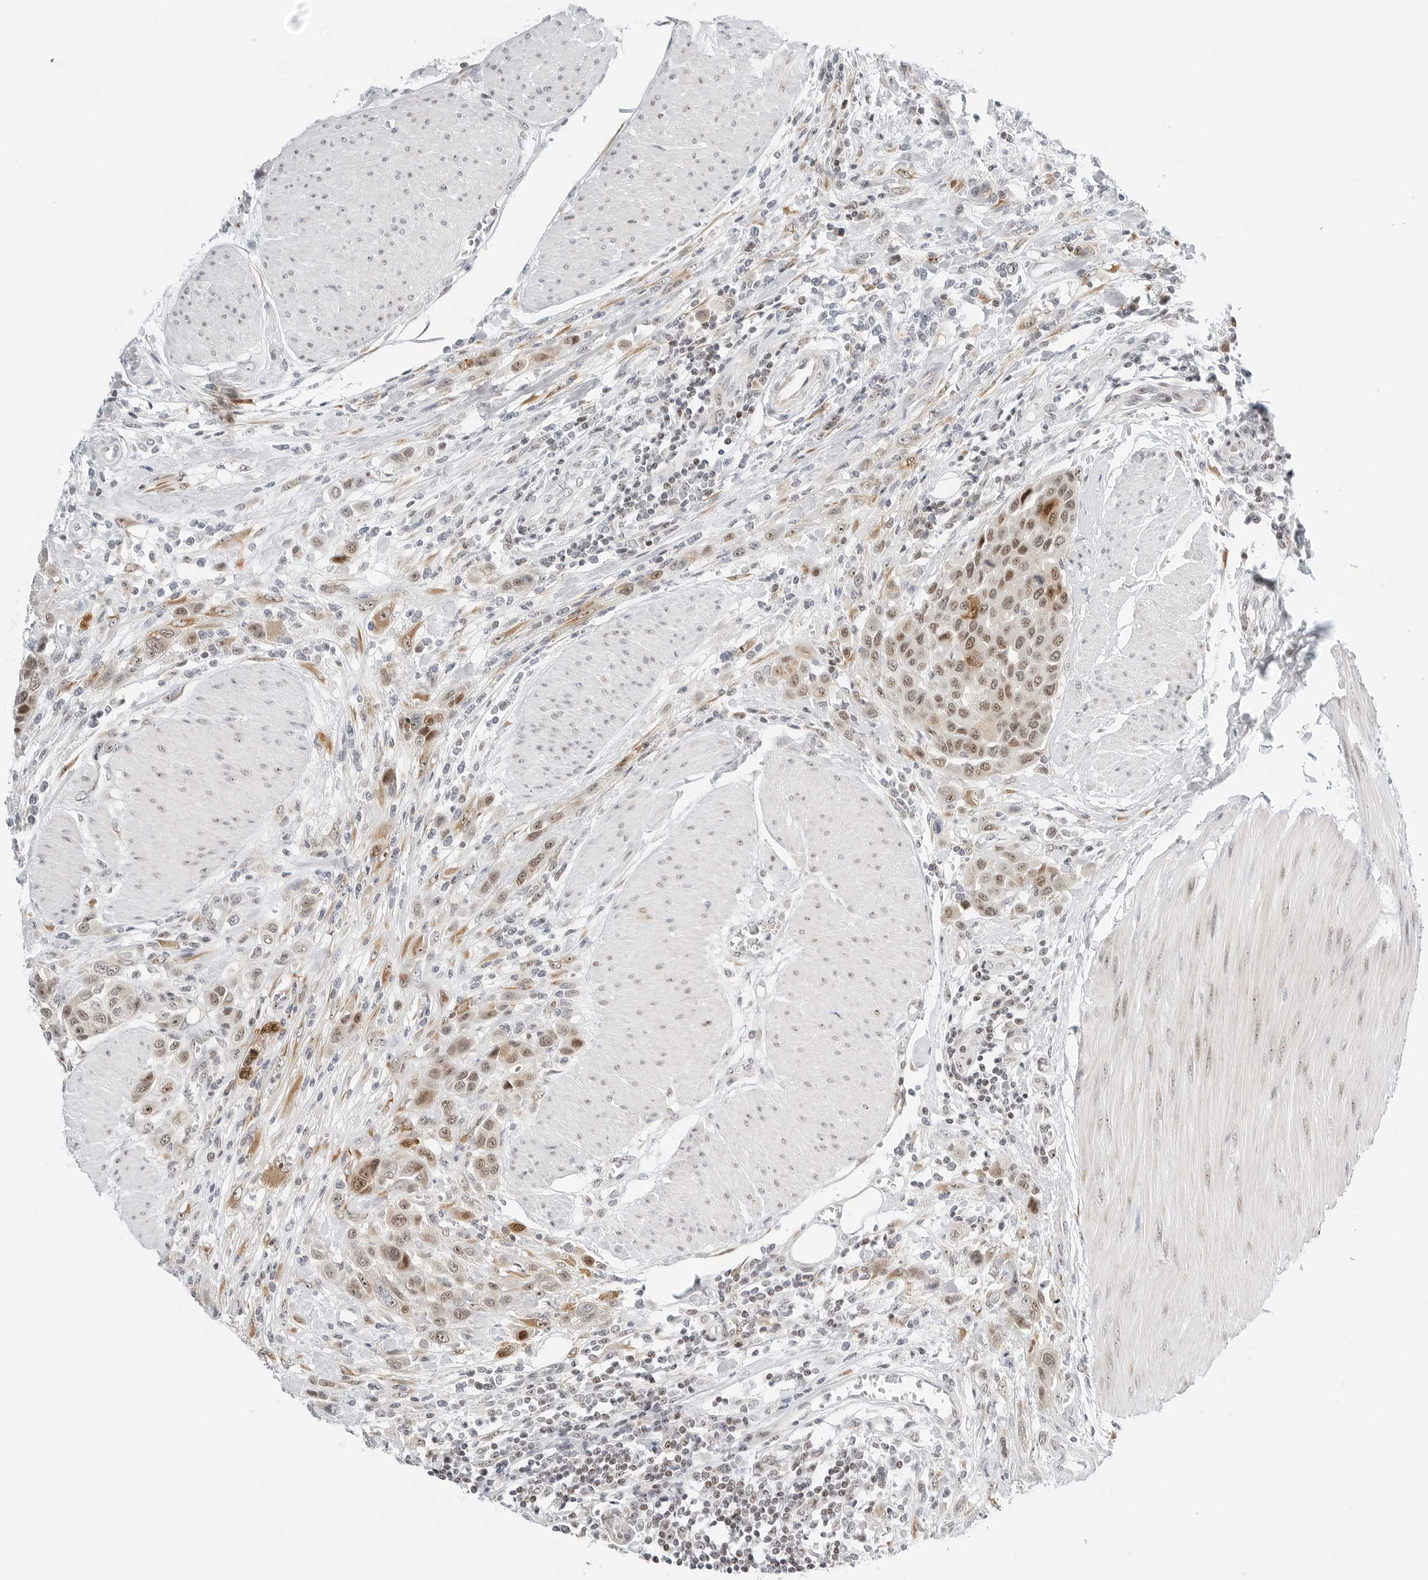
{"staining": {"intensity": "moderate", "quantity": "25%-75%", "location": "cytoplasmic/membranous,nuclear"}, "tissue": "urothelial cancer", "cell_type": "Tumor cells", "image_type": "cancer", "snomed": [{"axis": "morphology", "description": "Urothelial carcinoma, High grade"}, {"axis": "topography", "description": "Urinary bladder"}], "caption": "This is an image of immunohistochemistry (IHC) staining of urothelial cancer, which shows moderate expression in the cytoplasmic/membranous and nuclear of tumor cells.", "gene": "RIMKLA", "patient": {"sex": "male", "age": 50}}